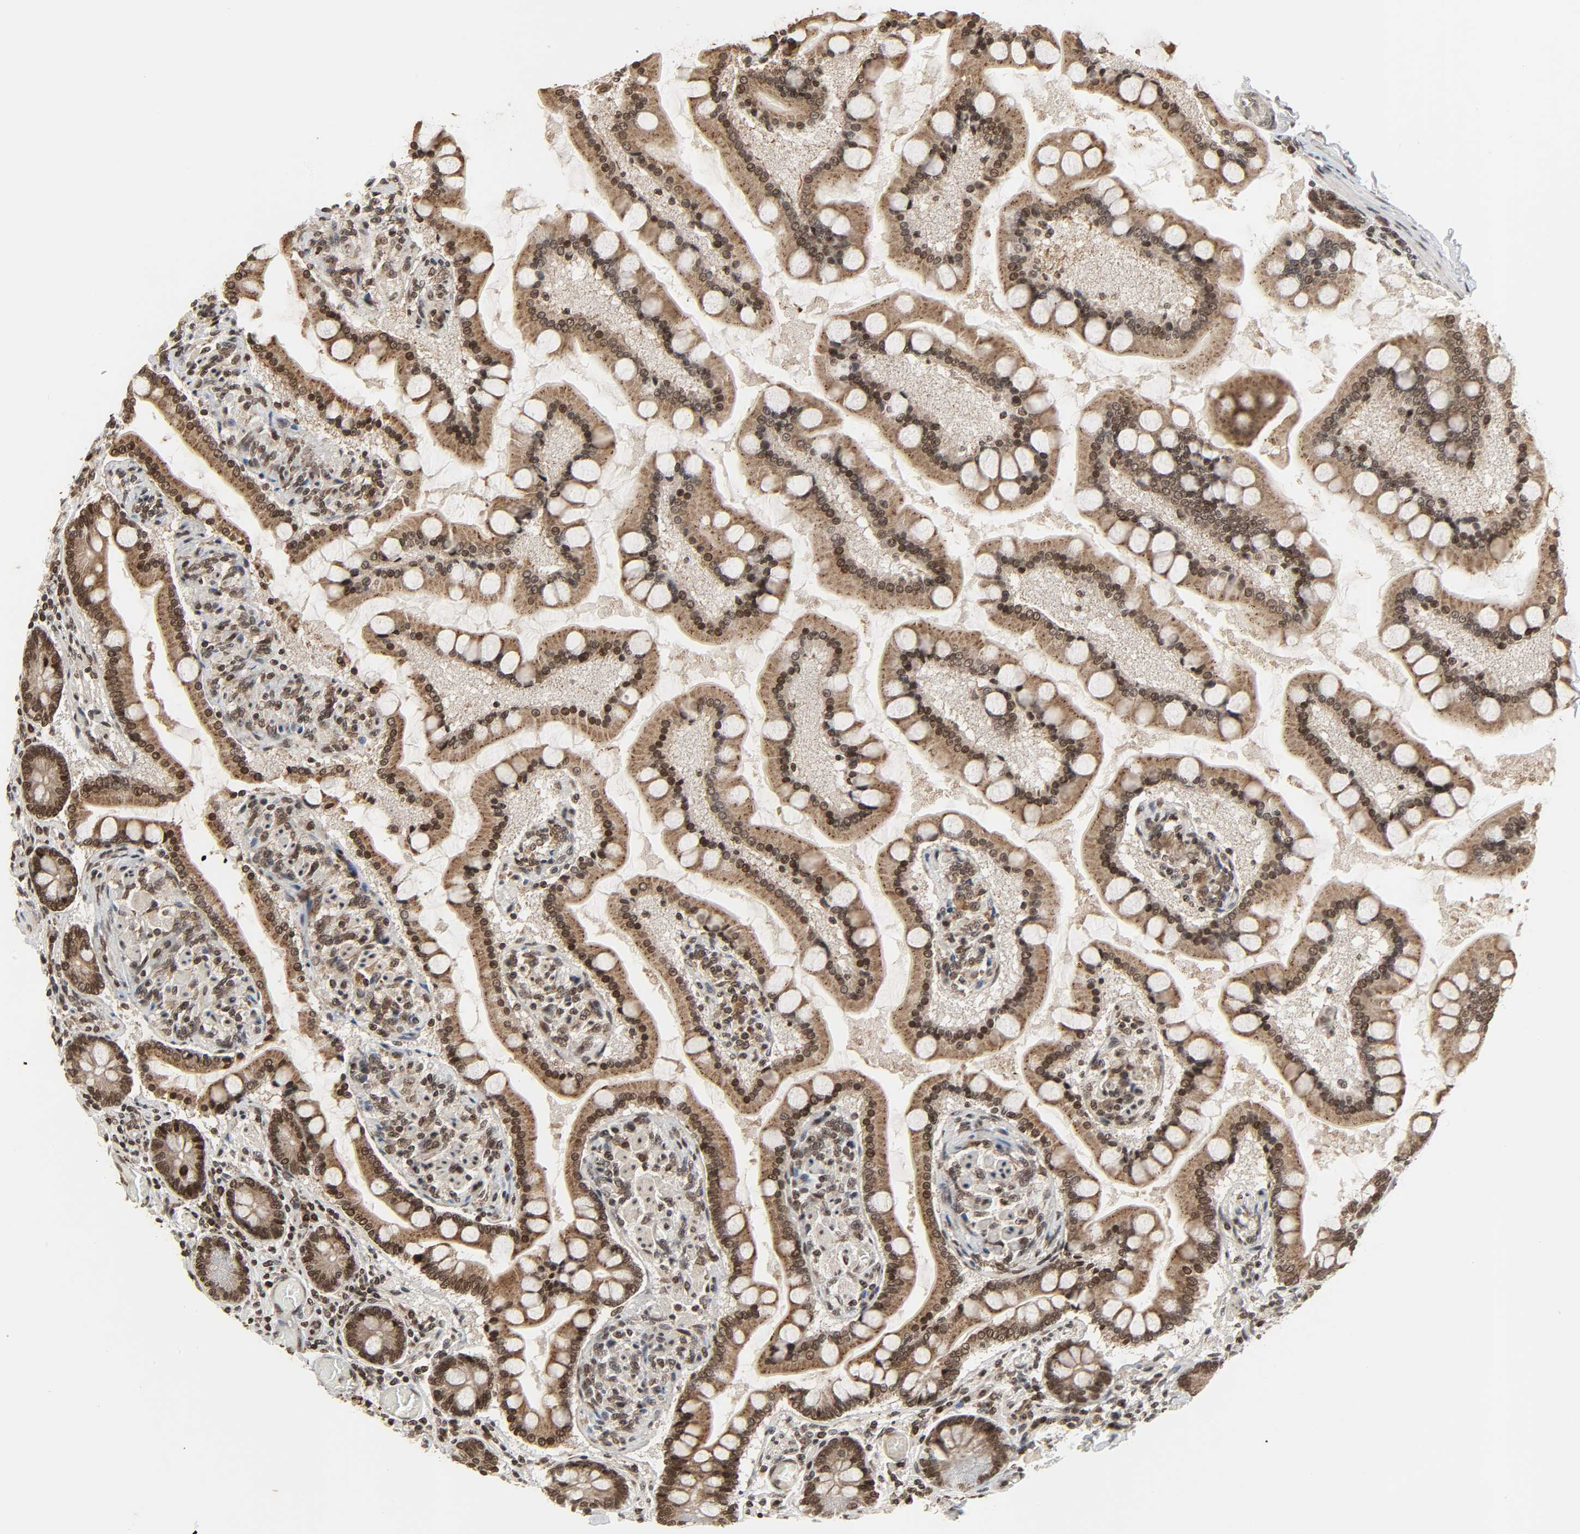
{"staining": {"intensity": "moderate", "quantity": "25%-75%", "location": "cytoplasmic/membranous,nuclear"}, "tissue": "small intestine", "cell_type": "Glandular cells", "image_type": "normal", "snomed": [{"axis": "morphology", "description": "Normal tissue, NOS"}, {"axis": "topography", "description": "Small intestine"}], "caption": "Protein analysis of normal small intestine shows moderate cytoplasmic/membranous,nuclear staining in approximately 25%-75% of glandular cells. Ihc stains the protein in brown and the nuclei are stained blue.", "gene": "XRCC1", "patient": {"sex": "male", "age": 41}}